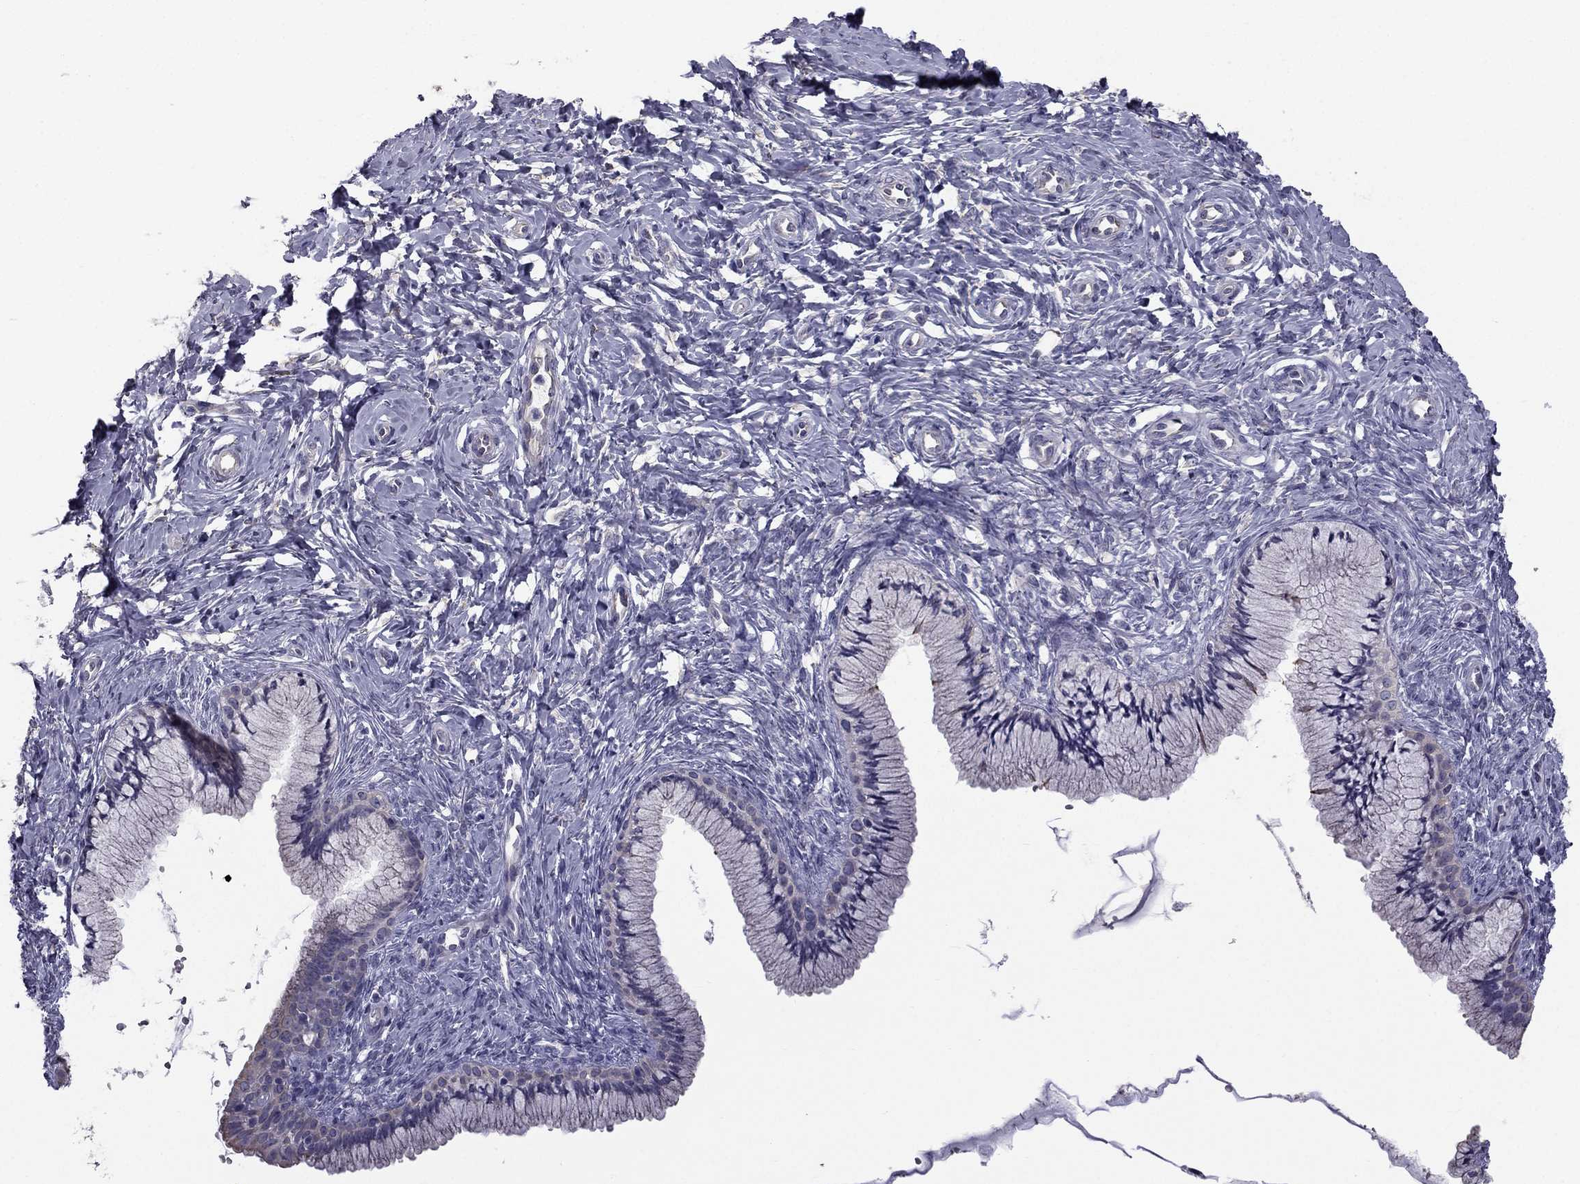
{"staining": {"intensity": "negative", "quantity": "none", "location": "none"}, "tissue": "cervix", "cell_type": "Glandular cells", "image_type": "normal", "snomed": [{"axis": "morphology", "description": "Normal tissue, NOS"}, {"axis": "topography", "description": "Cervix"}], "caption": "Glandular cells show no significant protein staining in normal cervix. The staining is performed using DAB brown chromogen with nuclei counter-stained in using hematoxylin.", "gene": "CCDC40", "patient": {"sex": "female", "age": 37}}